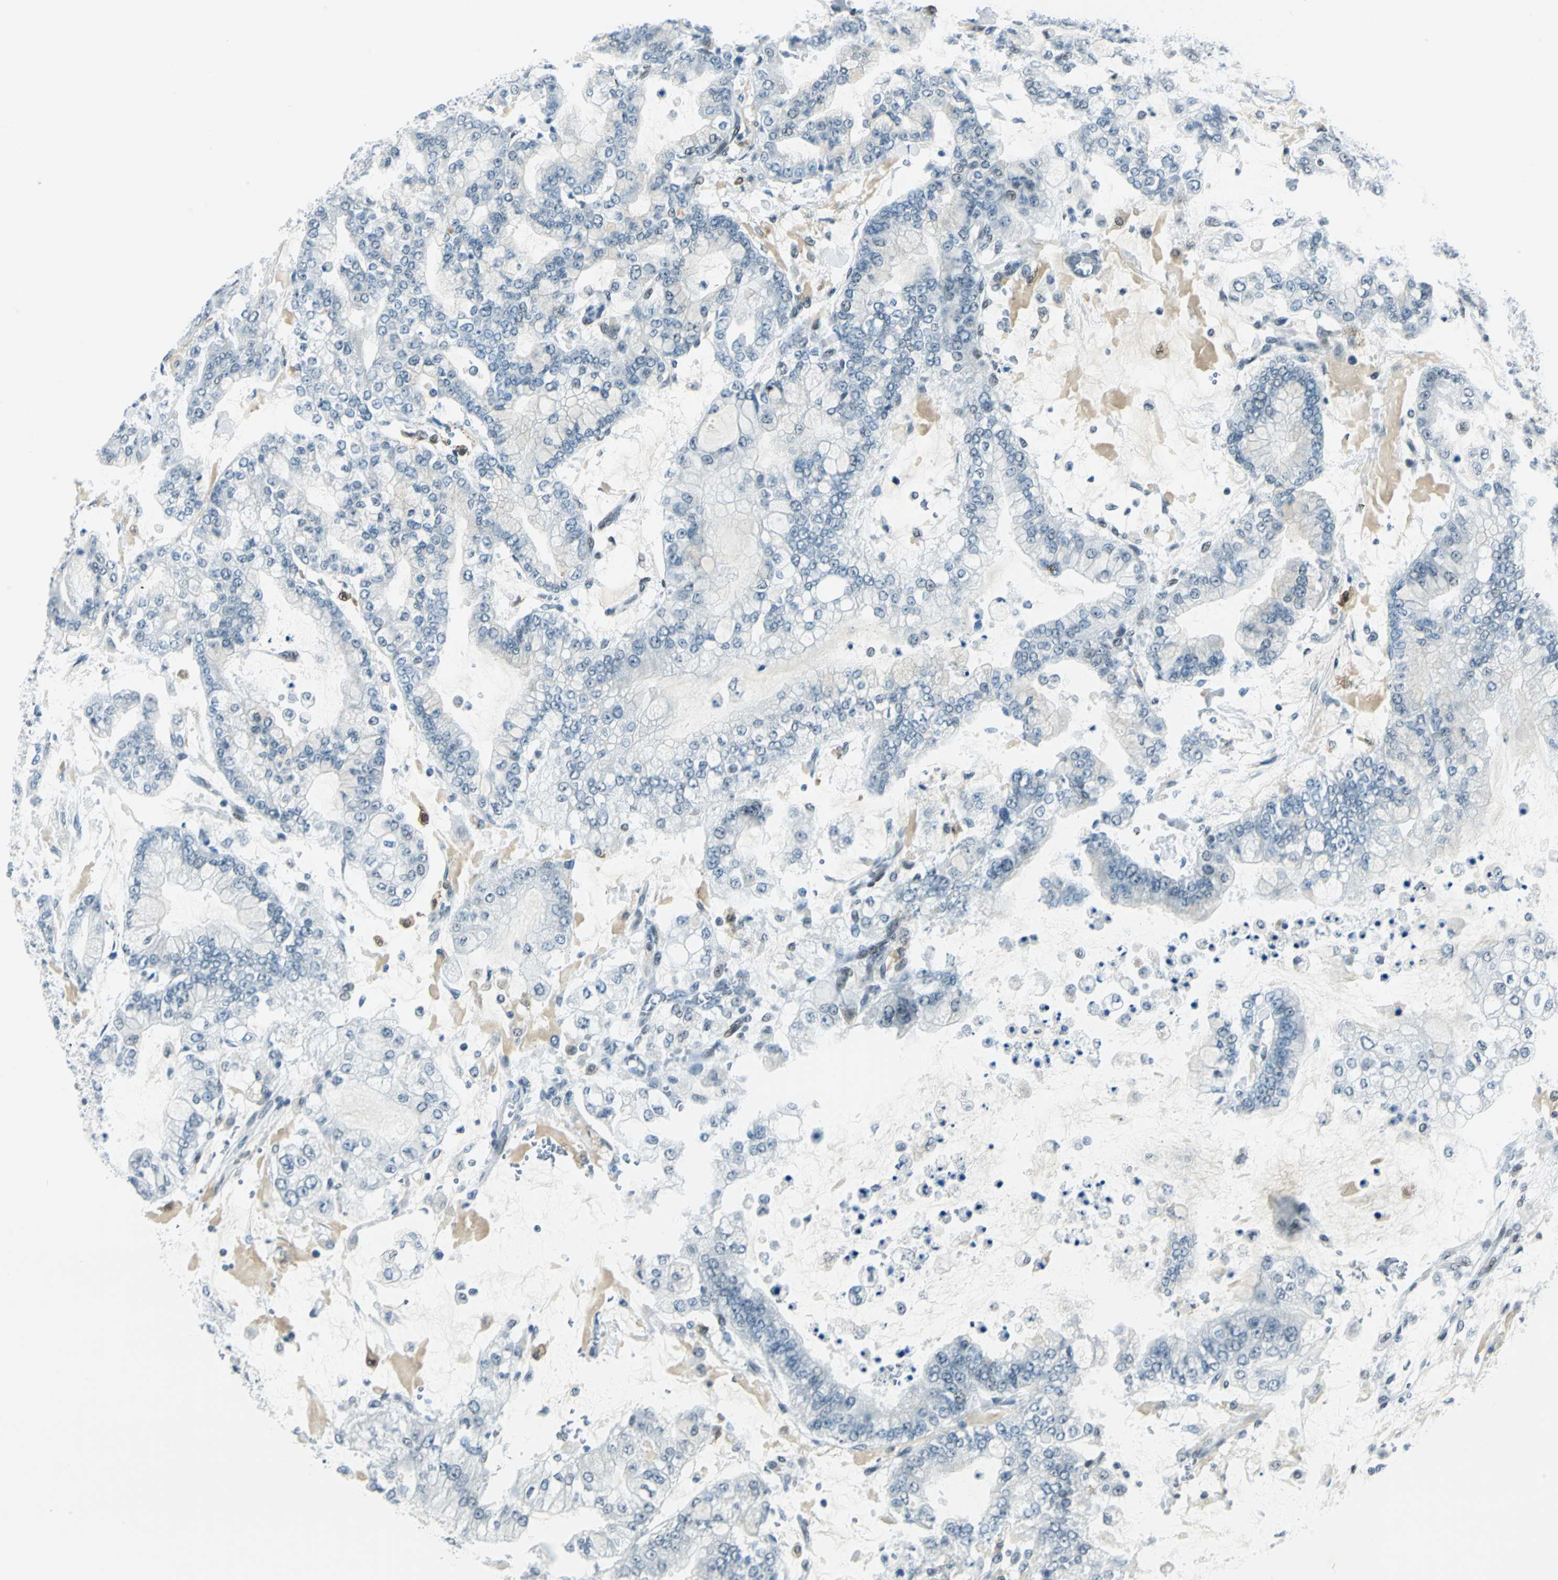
{"staining": {"intensity": "negative", "quantity": "none", "location": "none"}, "tissue": "stomach cancer", "cell_type": "Tumor cells", "image_type": "cancer", "snomed": [{"axis": "morphology", "description": "Adenocarcinoma, NOS"}, {"axis": "topography", "description": "Stomach"}], "caption": "Immunohistochemistry photomicrograph of stomach adenocarcinoma stained for a protein (brown), which exhibits no positivity in tumor cells.", "gene": "MTMR10", "patient": {"sex": "male", "age": 76}}